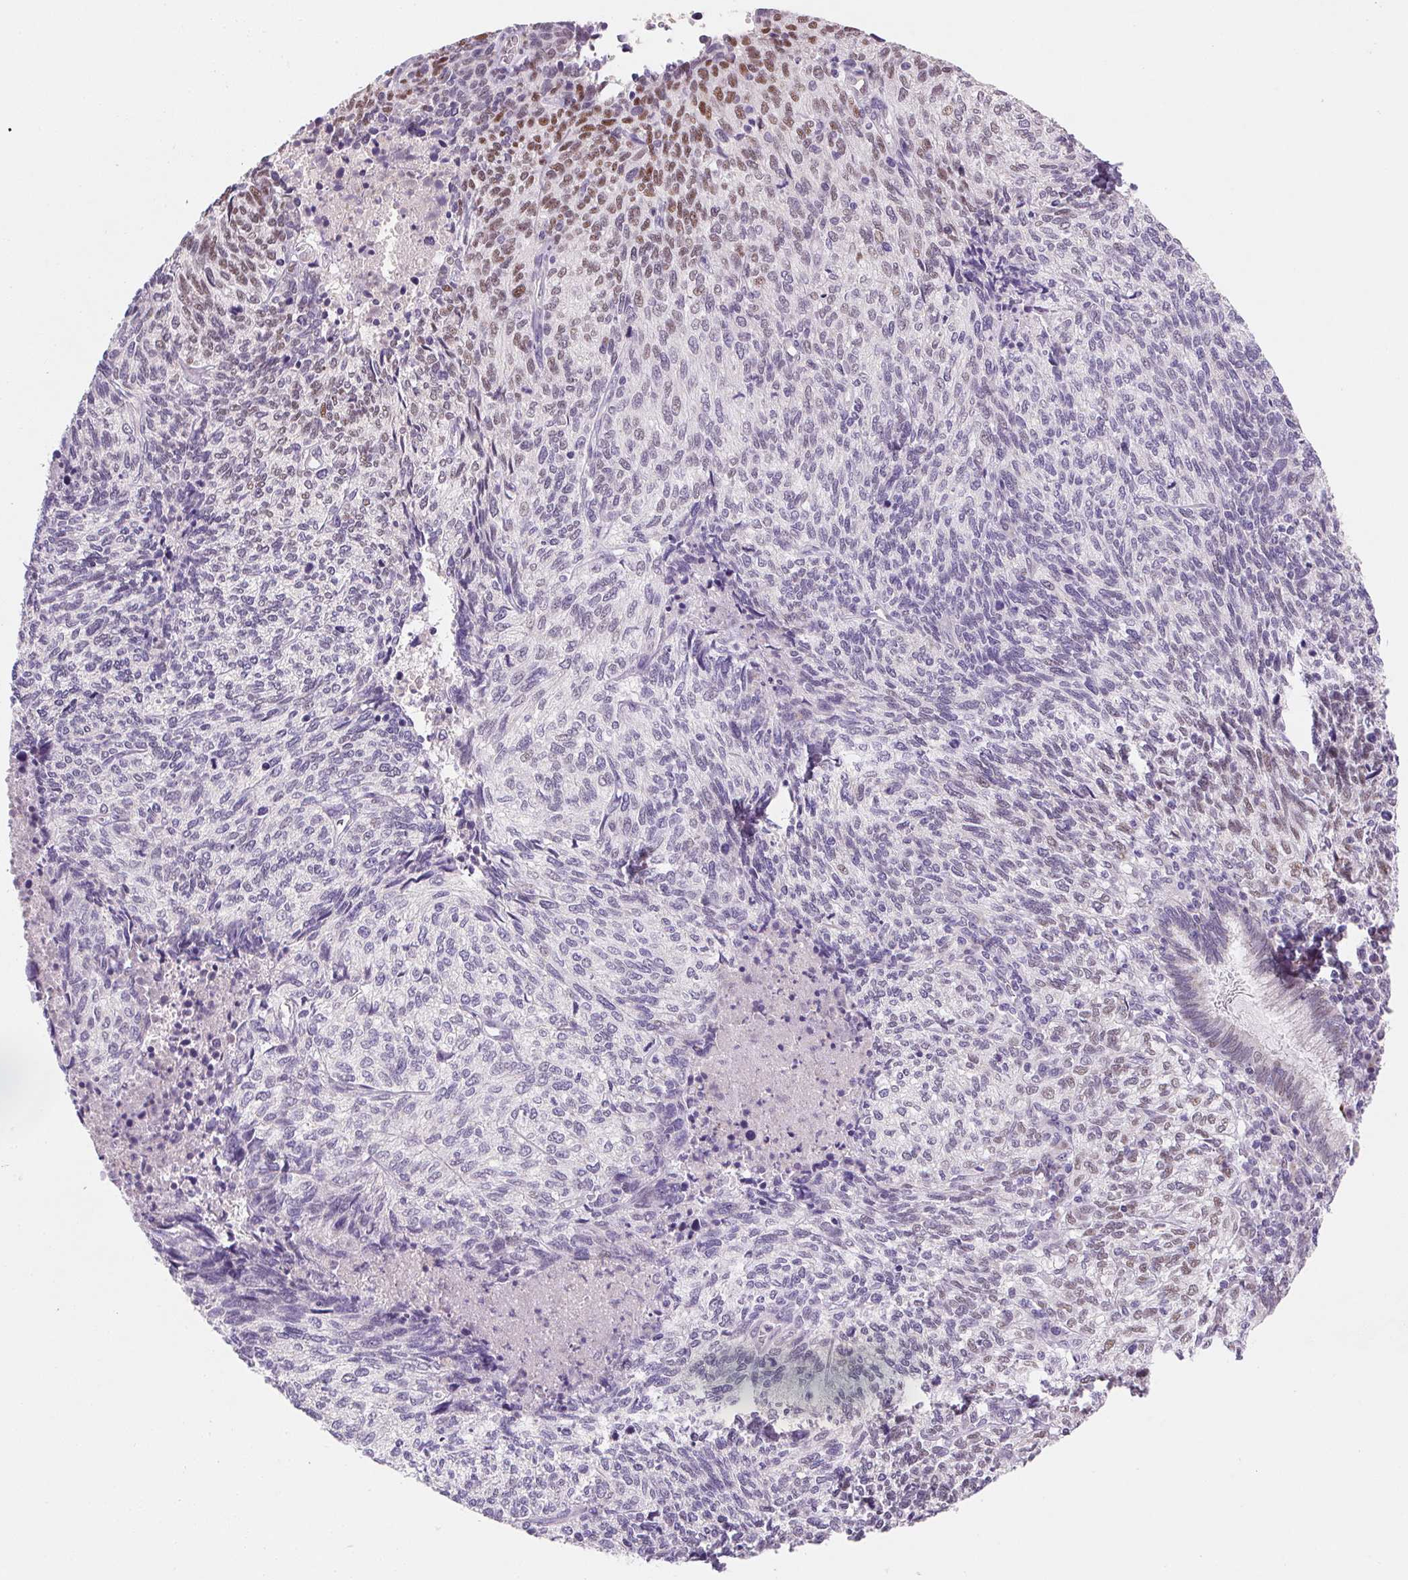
{"staining": {"intensity": "negative", "quantity": "none", "location": "none"}, "tissue": "cervical cancer", "cell_type": "Tumor cells", "image_type": "cancer", "snomed": [{"axis": "morphology", "description": "Squamous cell carcinoma, NOS"}, {"axis": "topography", "description": "Cervix"}], "caption": "There is no significant expression in tumor cells of squamous cell carcinoma (cervical). Brightfield microscopy of IHC stained with DAB (brown) and hematoxylin (blue), captured at high magnification.", "gene": "DPPA5", "patient": {"sex": "female", "age": 45}}